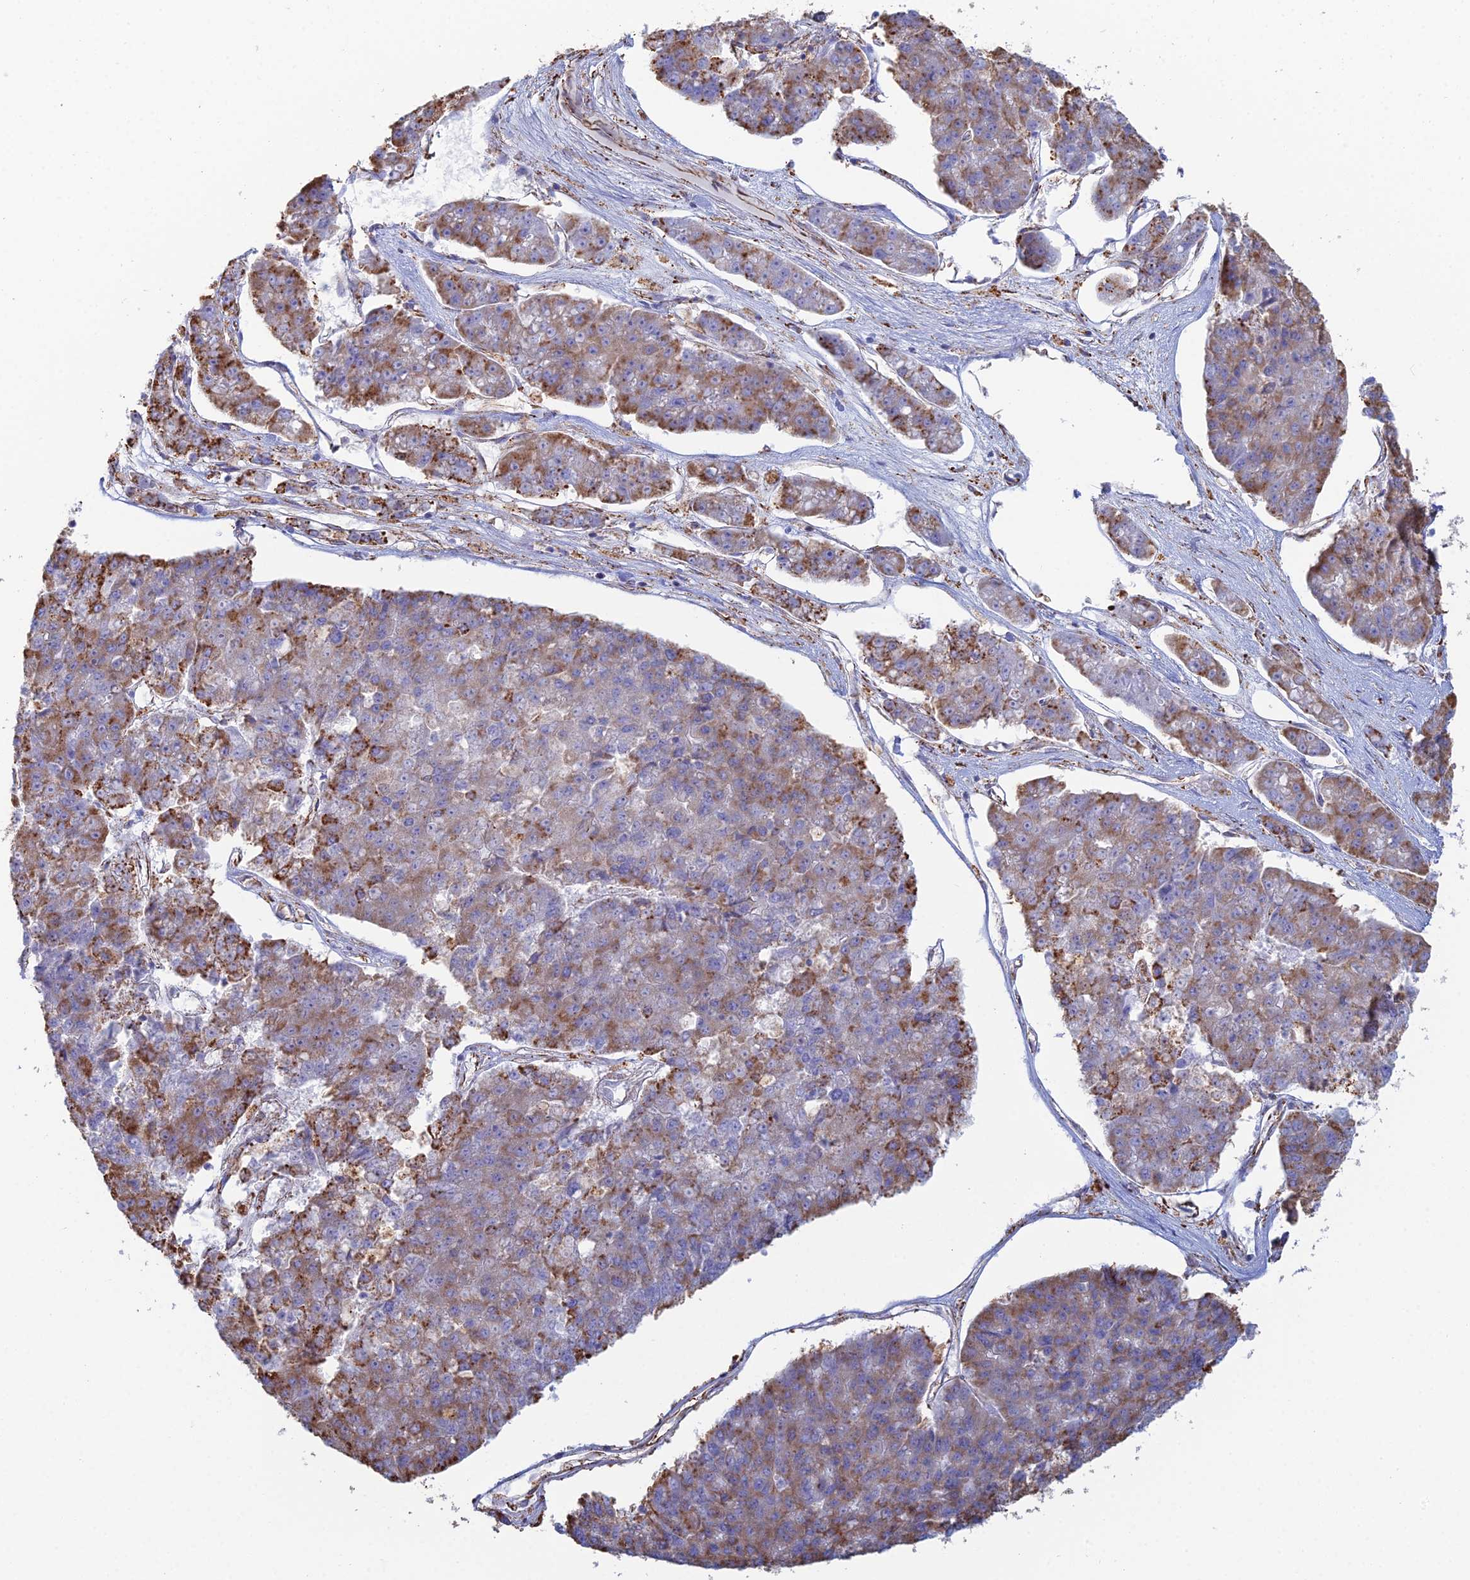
{"staining": {"intensity": "moderate", "quantity": "25%-75%", "location": "cytoplasmic/membranous"}, "tissue": "pancreatic cancer", "cell_type": "Tumor cells", "image_type": "cancer", "snomed": [{"axis": "morphology", "description": "Adenocarcinoma, NOS"}, {"axis": "topography", "description": "Pancreas"}], "caption": "DAB (3,3'-diaminobenzidine) immunohistochemical staining of human pancreatic cancer reveals moderate cytoplasmic/membranous protein expression in about 25%-75% of tumor cells.", "gene": "CLVS2", "patient": {"sex": "male", "age": 50}}